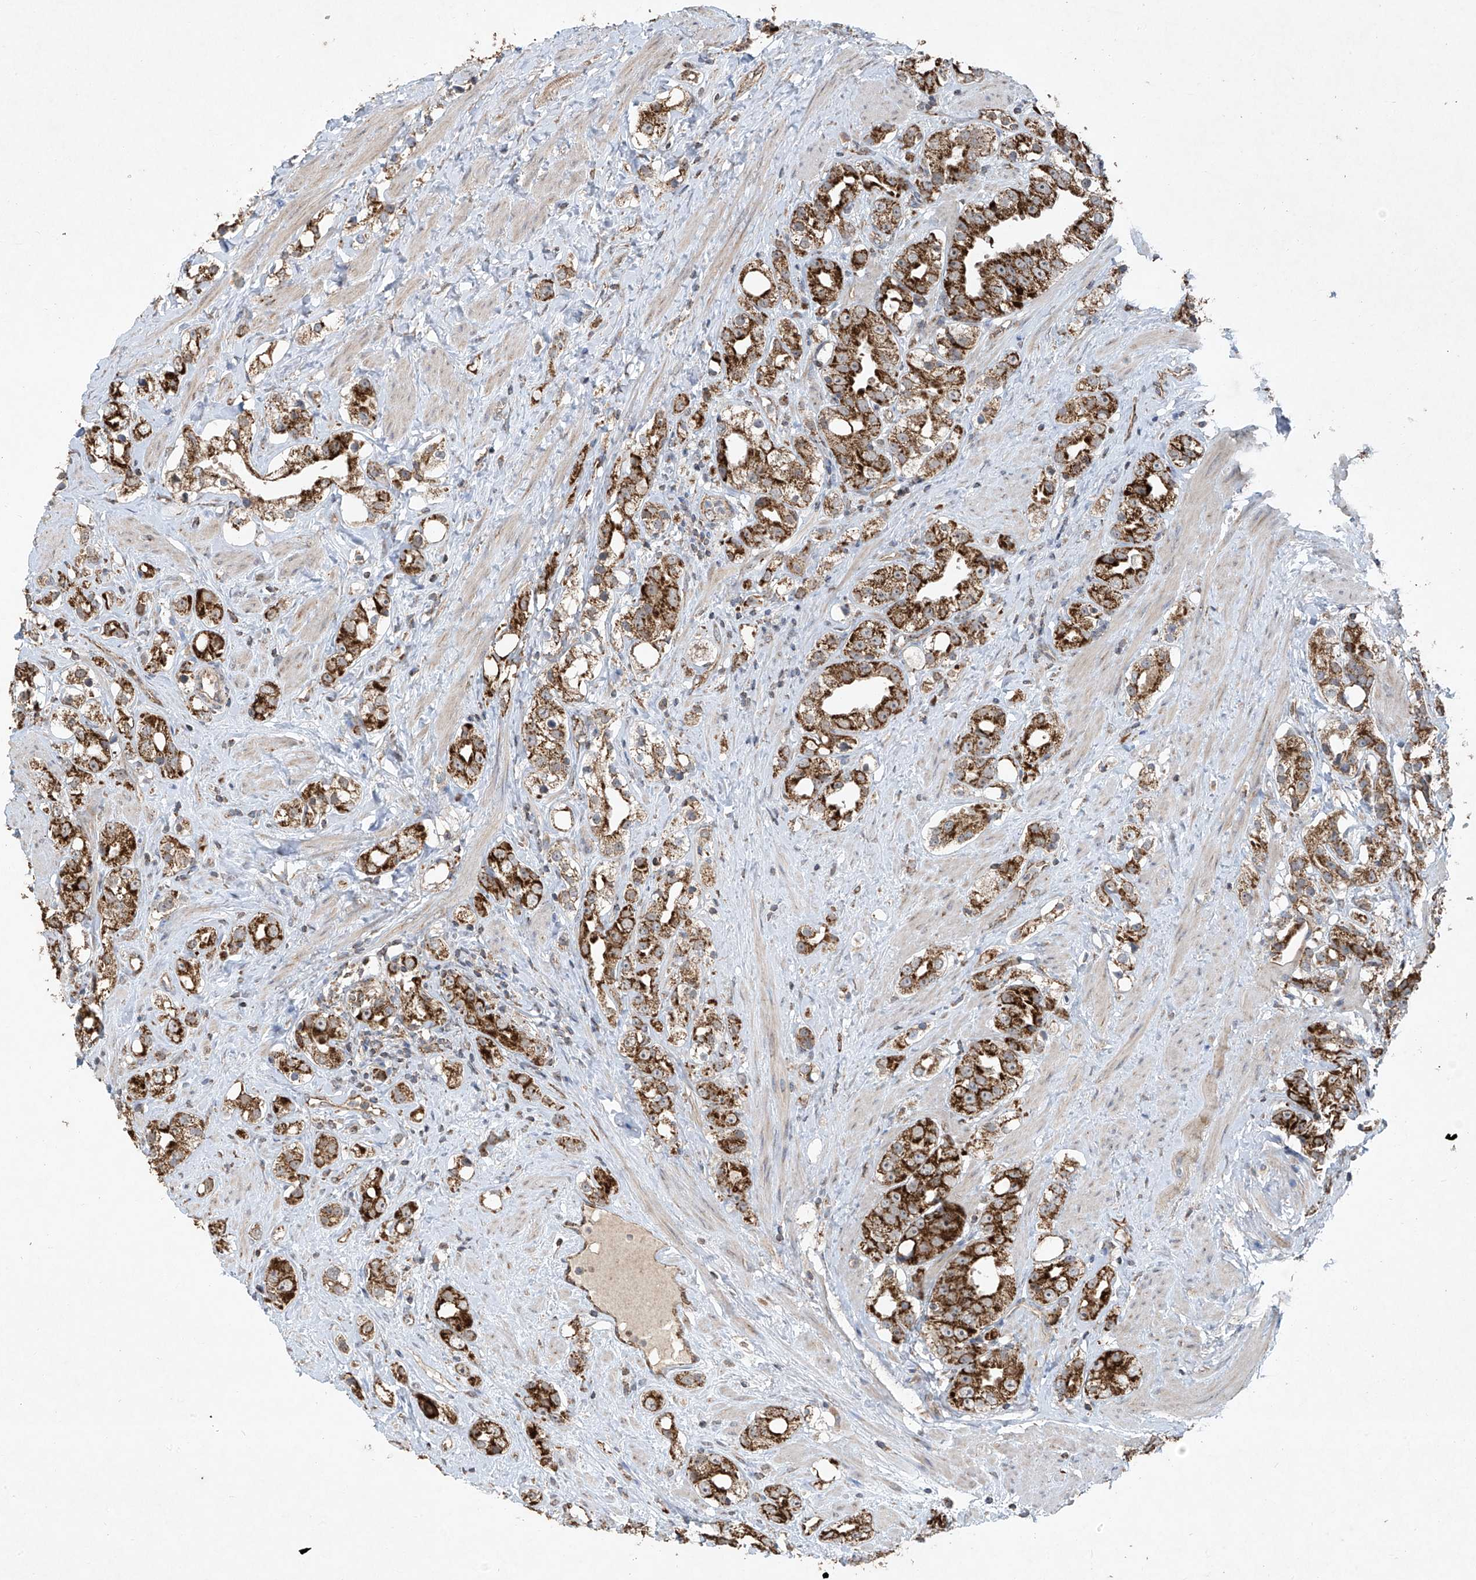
{"staining": {"intensity": "strong", "quantity": ">75%", "location": "cytoplasmic/membranous"}, "tissue": "prostate cancer", "cell_type": "Tumor cells", "image_type": "cancer", "snomed": [{"axis": "morphology", "description": "Adenocarcinoma, NOS"}, {"axis": "topography", "description": "Prostate"}], "caption": "A histopathology image showing strong cytoplasmic/membranous expression in approximately >75% of tumor cells in adenocarcinoma (prostate), as visualized by brown immunohistochemical staining.", "gene": "UQCC1", "patient": {"sex": "male", "age": 79}}